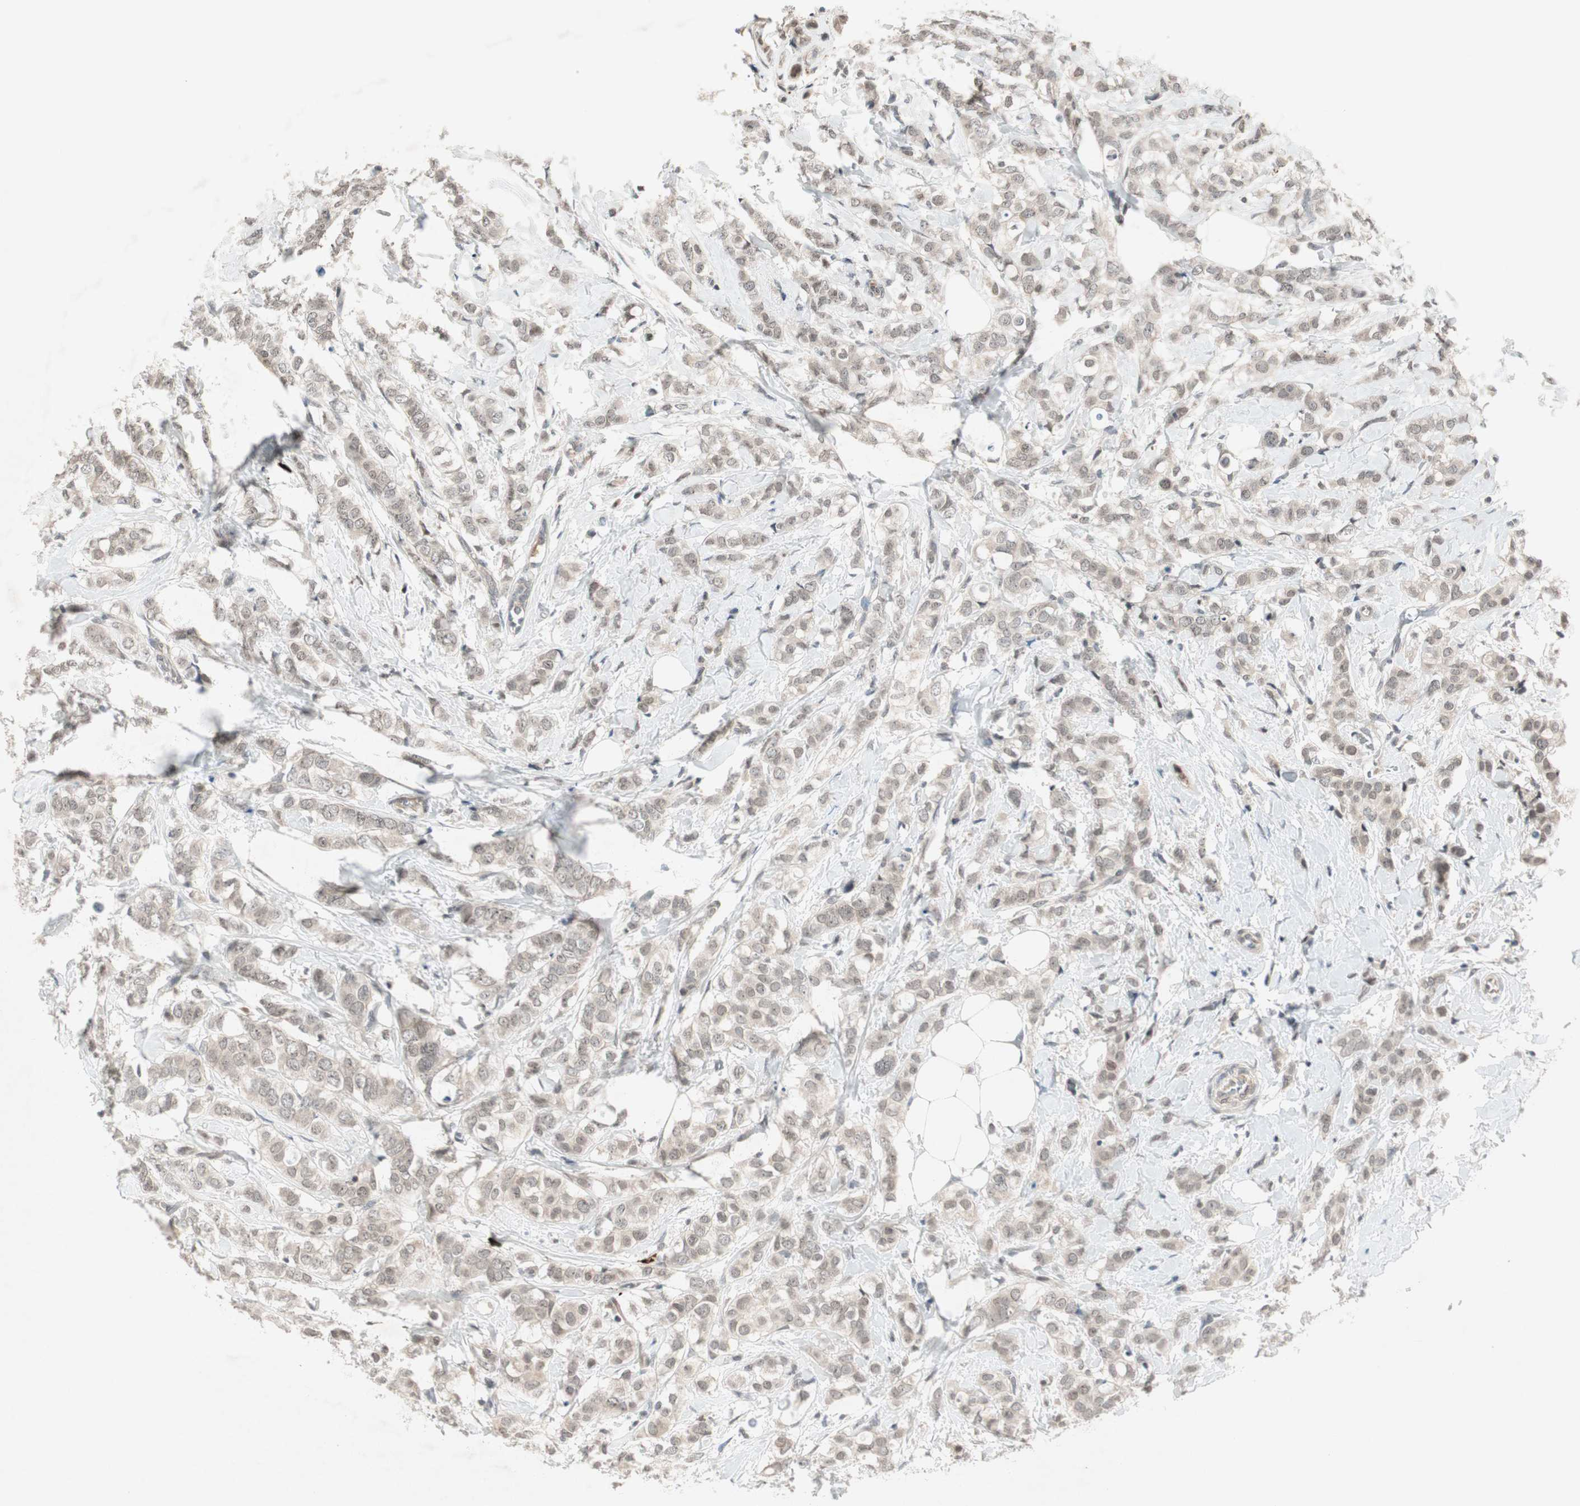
{"staining": {"intensity": "weak", "quantity": "25%-75%", "location": "cytoplasmic/membranous,nuclear"}, "tissue": "breast cancer", "cell_type": "Tumor cells", "image_type": "cancer", "snomed": [{"axis": "morphology", "description": "Lobular carcinoma"}, {"axis": "topography", "description": "Breast"}], "caption": "Human breast lobular carcinoma stained for a protein (brown) exhibits weak cytoplasmic/membranous and nuclear positive expression in approximately 25%-75% of tumor cells.", "gene": "PGBD1", "patient": {"sex": "female", "age": 60}}